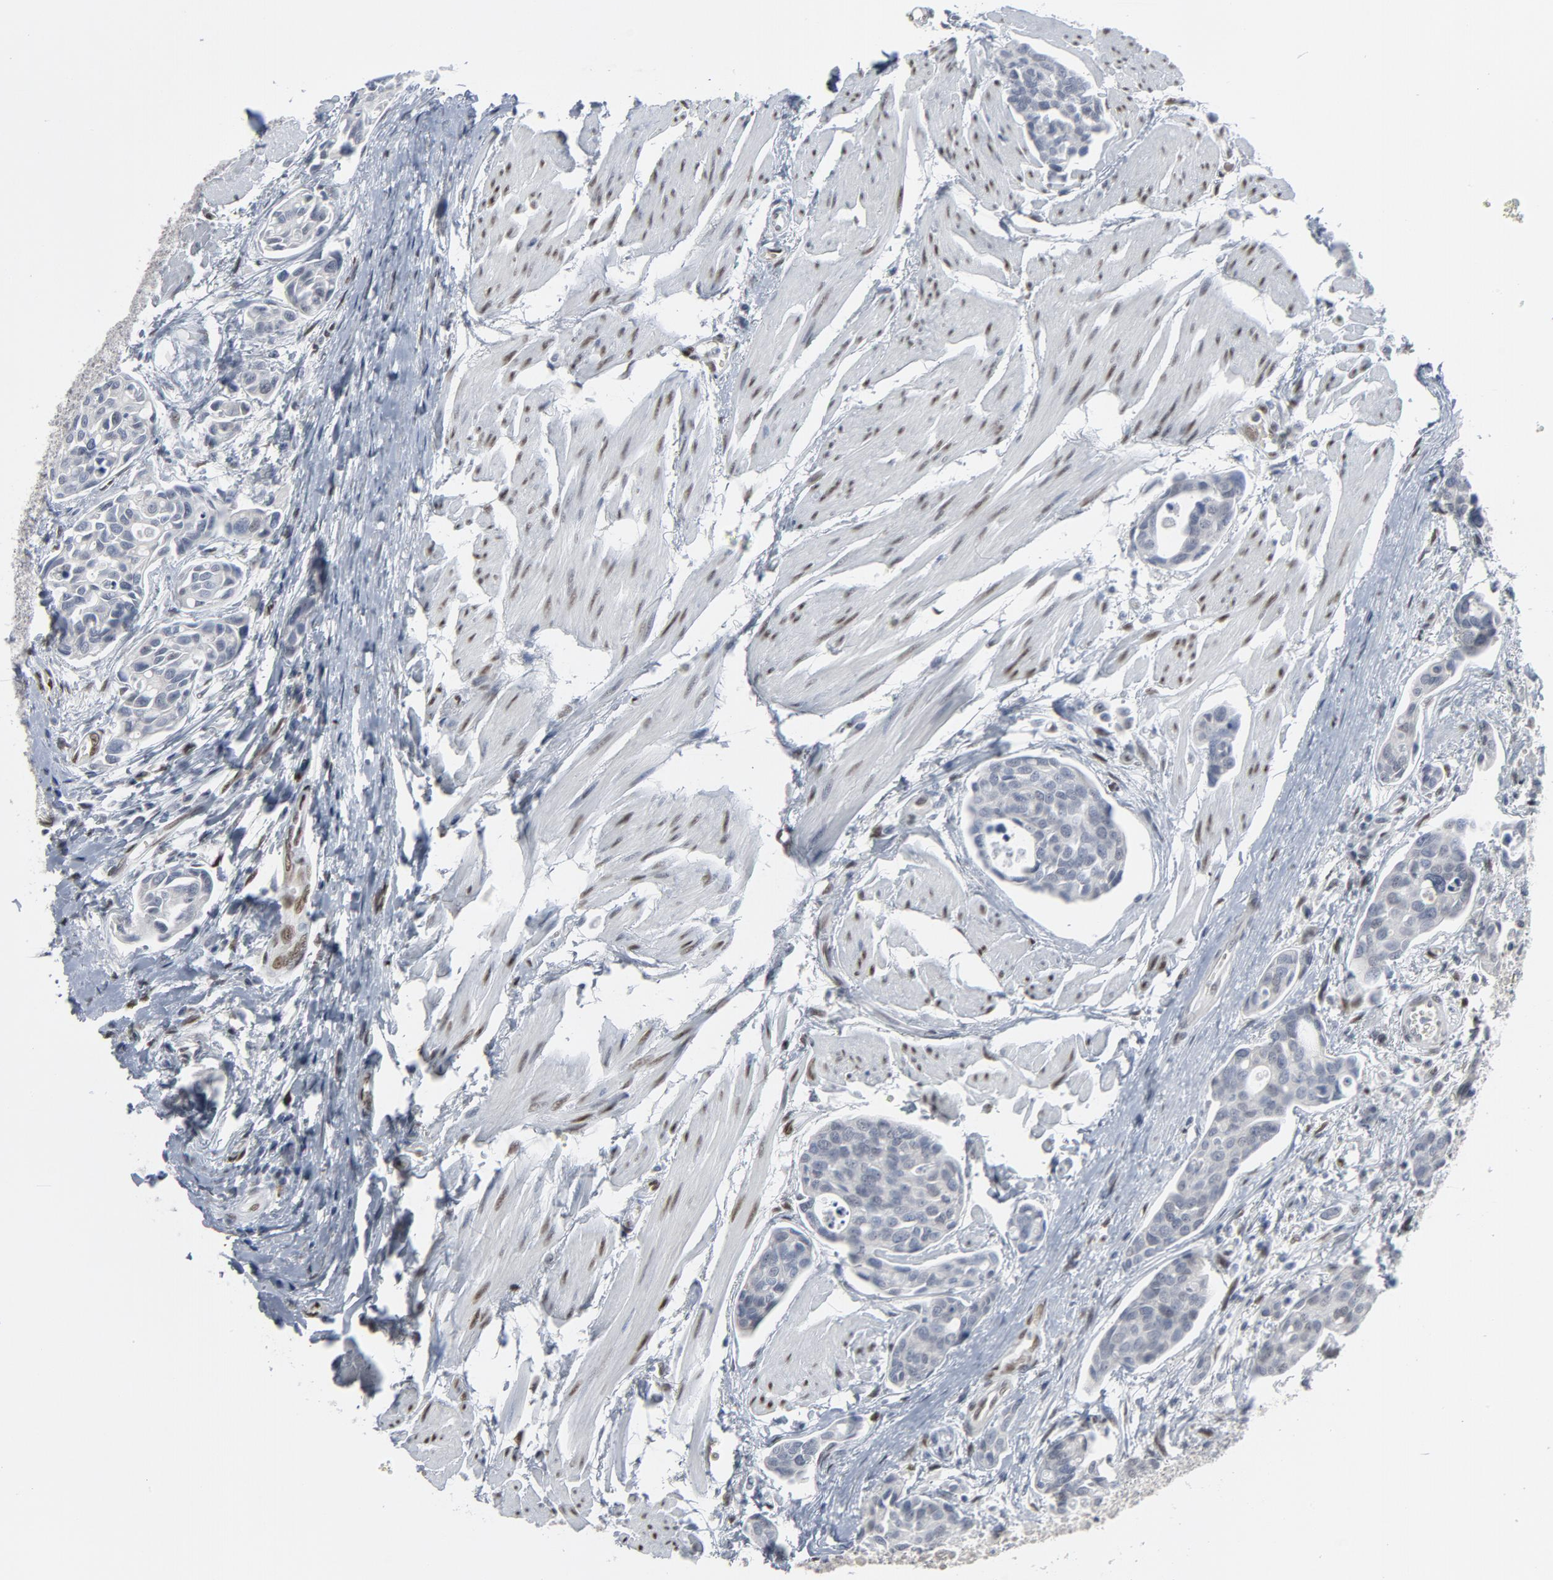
{"staining": {"intensity": "negative", "quantity": "none", "location": "none"}, "tissue": "urothelial cancer", "cell_type": "Tumor cells", "image_type": "cancer", "snomed": [{"axis": "morphology", "description": "Urothelial carcinoma, High grade"}, {"axis": "topography", "description": "Urinary bladder"}], "caption": "Tumor cells are negative for brown protein staining in urothelial cancer.", "gene": "ATF7", "patient": {"sex": "male", "age": 78}}